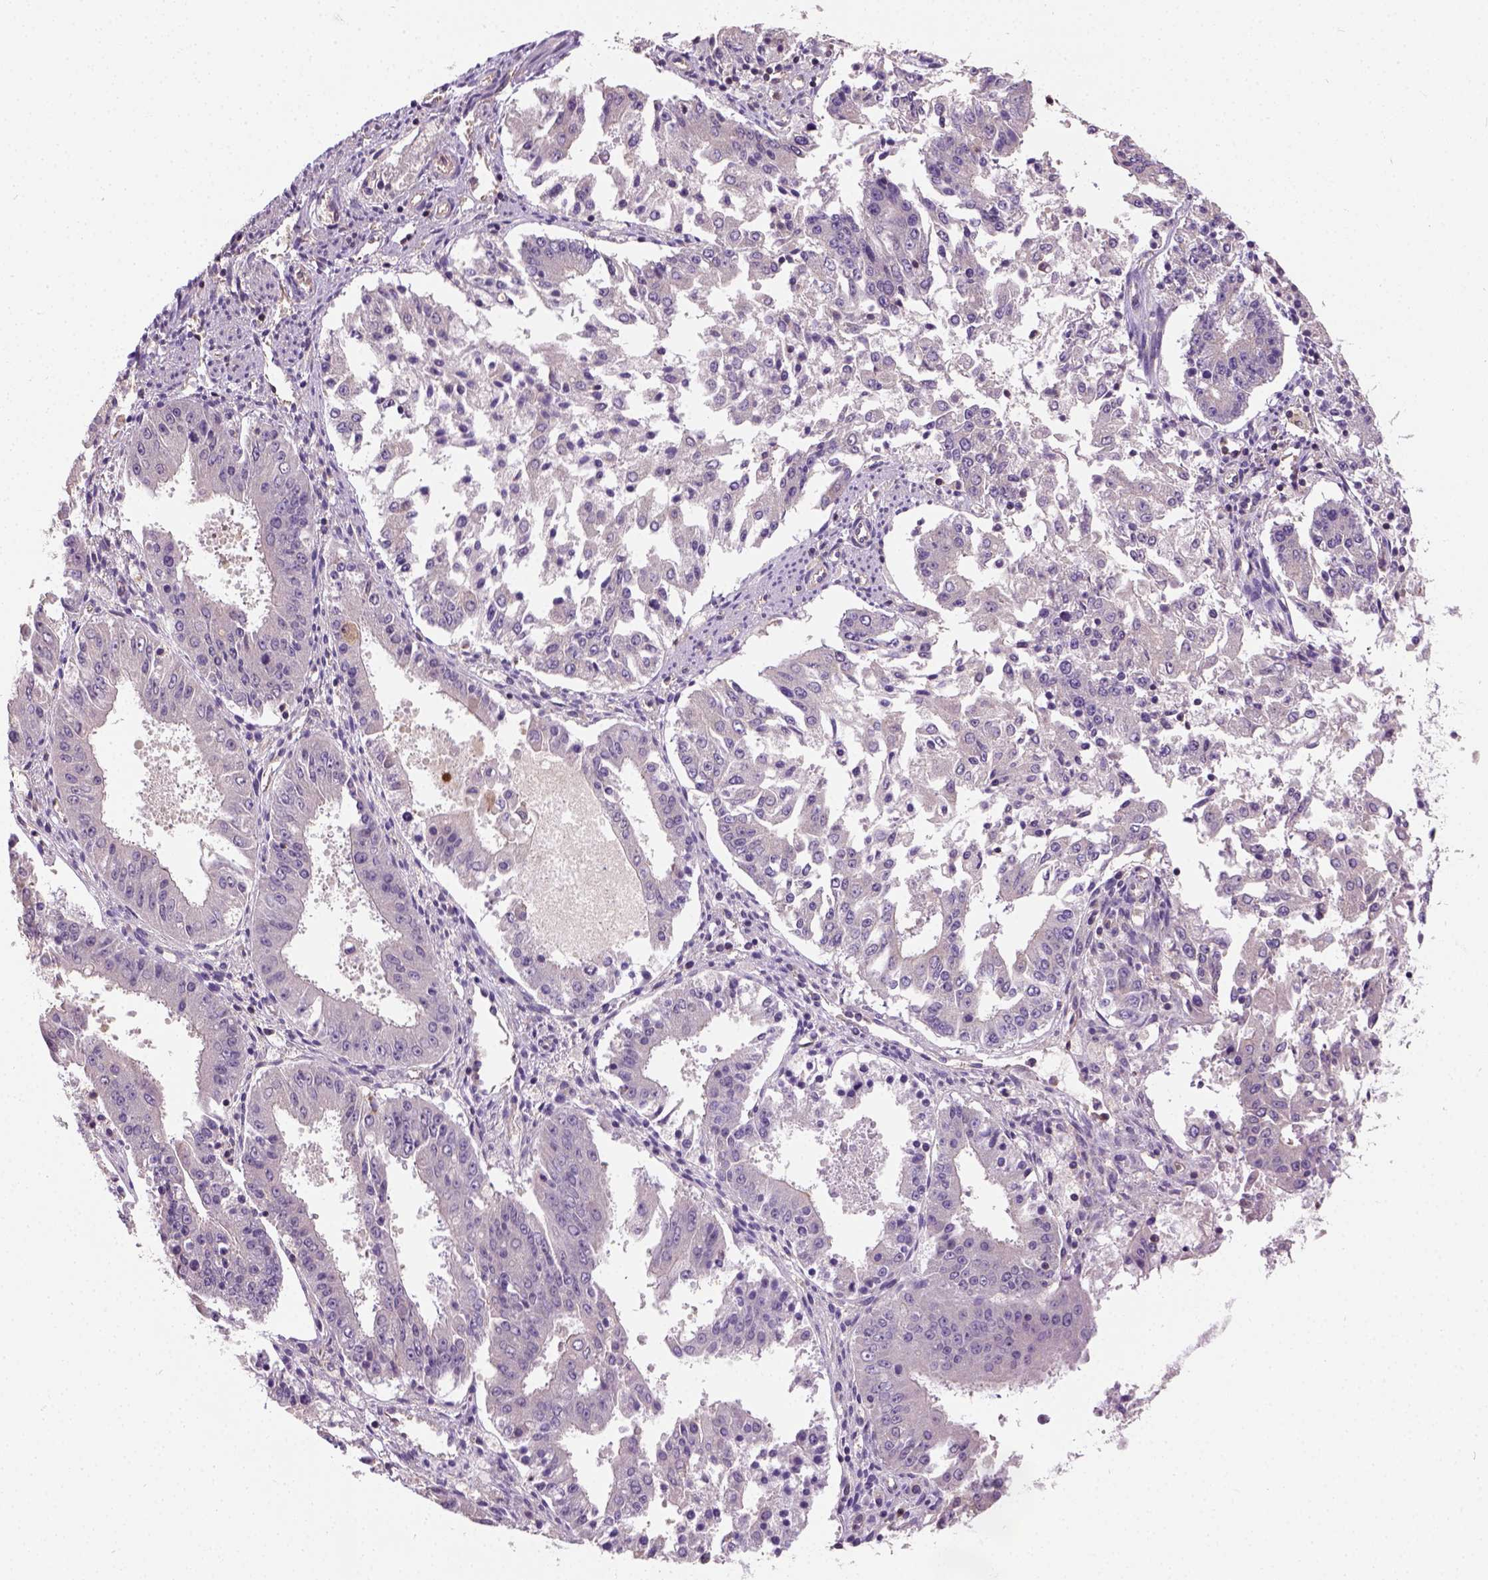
{"staining": {"intensity": "weak", "quantity": ">75%", "location": "cytoplasmic/membranous"}, "tissue": "ovarian cancer", "cell_type": "Tumor cells", "image_type": "cancer", "snomed": [{"axis": "morphology", "description": "Carcinoma, endometroid"}, {"axis": "topography", "description": "Ovary"}], "caption": "High-magnification brightfield microscopy of ovarian cancer stained with DAB (brown) and counterstained with hematoxylin (blue). tumor cells exhibit weak cytoplasmic/membranous positivity is seen in about>75% of cells.", "gene": "CRACR2A", "patient": {"sex": "female", "age": 42}}